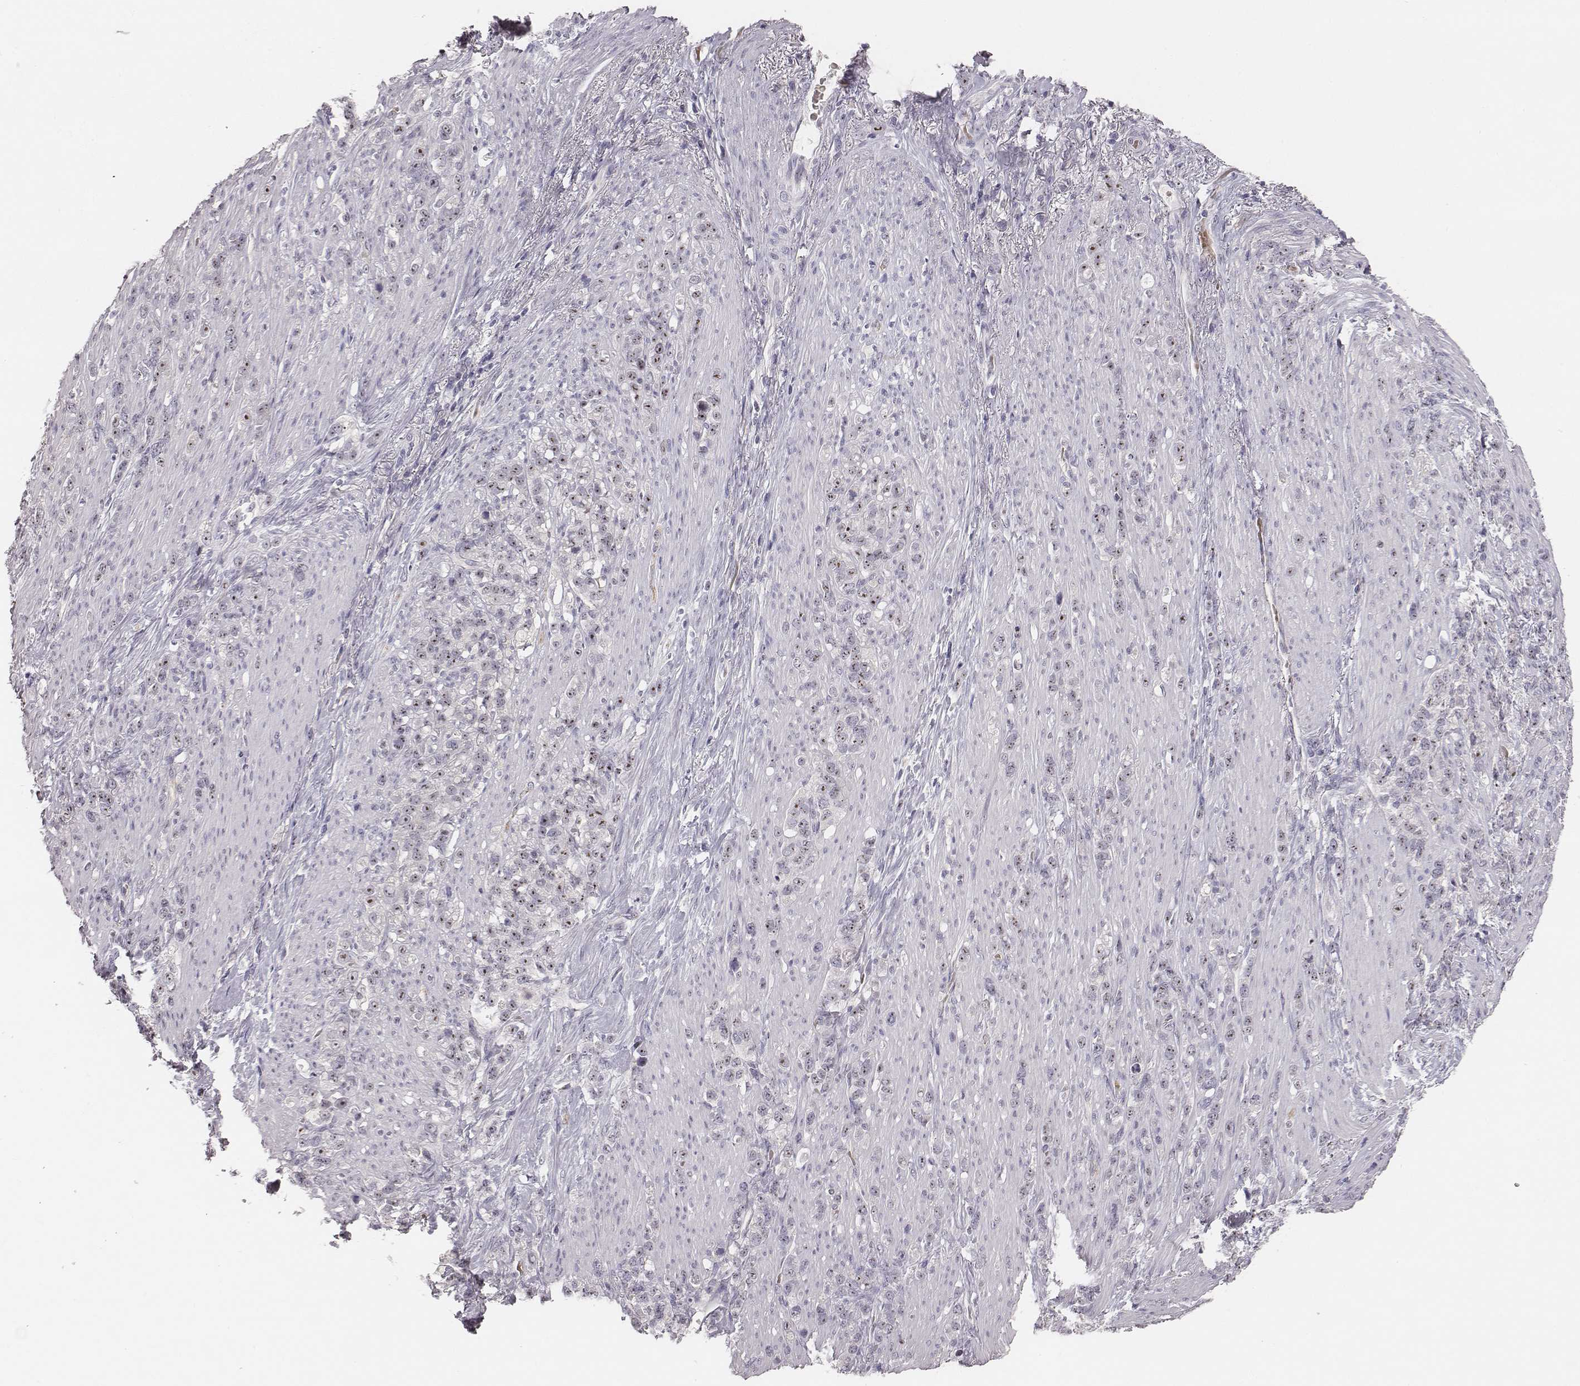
{"staining": {"intensity": "strong", "quantity": "25%-75%", "location": "nuclear"}, "tissue": "stomach cancer", "cell_type": "Tumor cells", "image_type": "cancer", "snomed": [{"axis": "morphology", "description": "Adenocarcinoma, NOS"}, {"axis": "topography", "description": "Stomach, lower"}], "caption": "A brown stain highlights strong nuclear positivity of a protein in human stomach adenocarcinoma tumor cells.", "gene": "NIFK", "patient": {"sex": "male", "age": 88}}